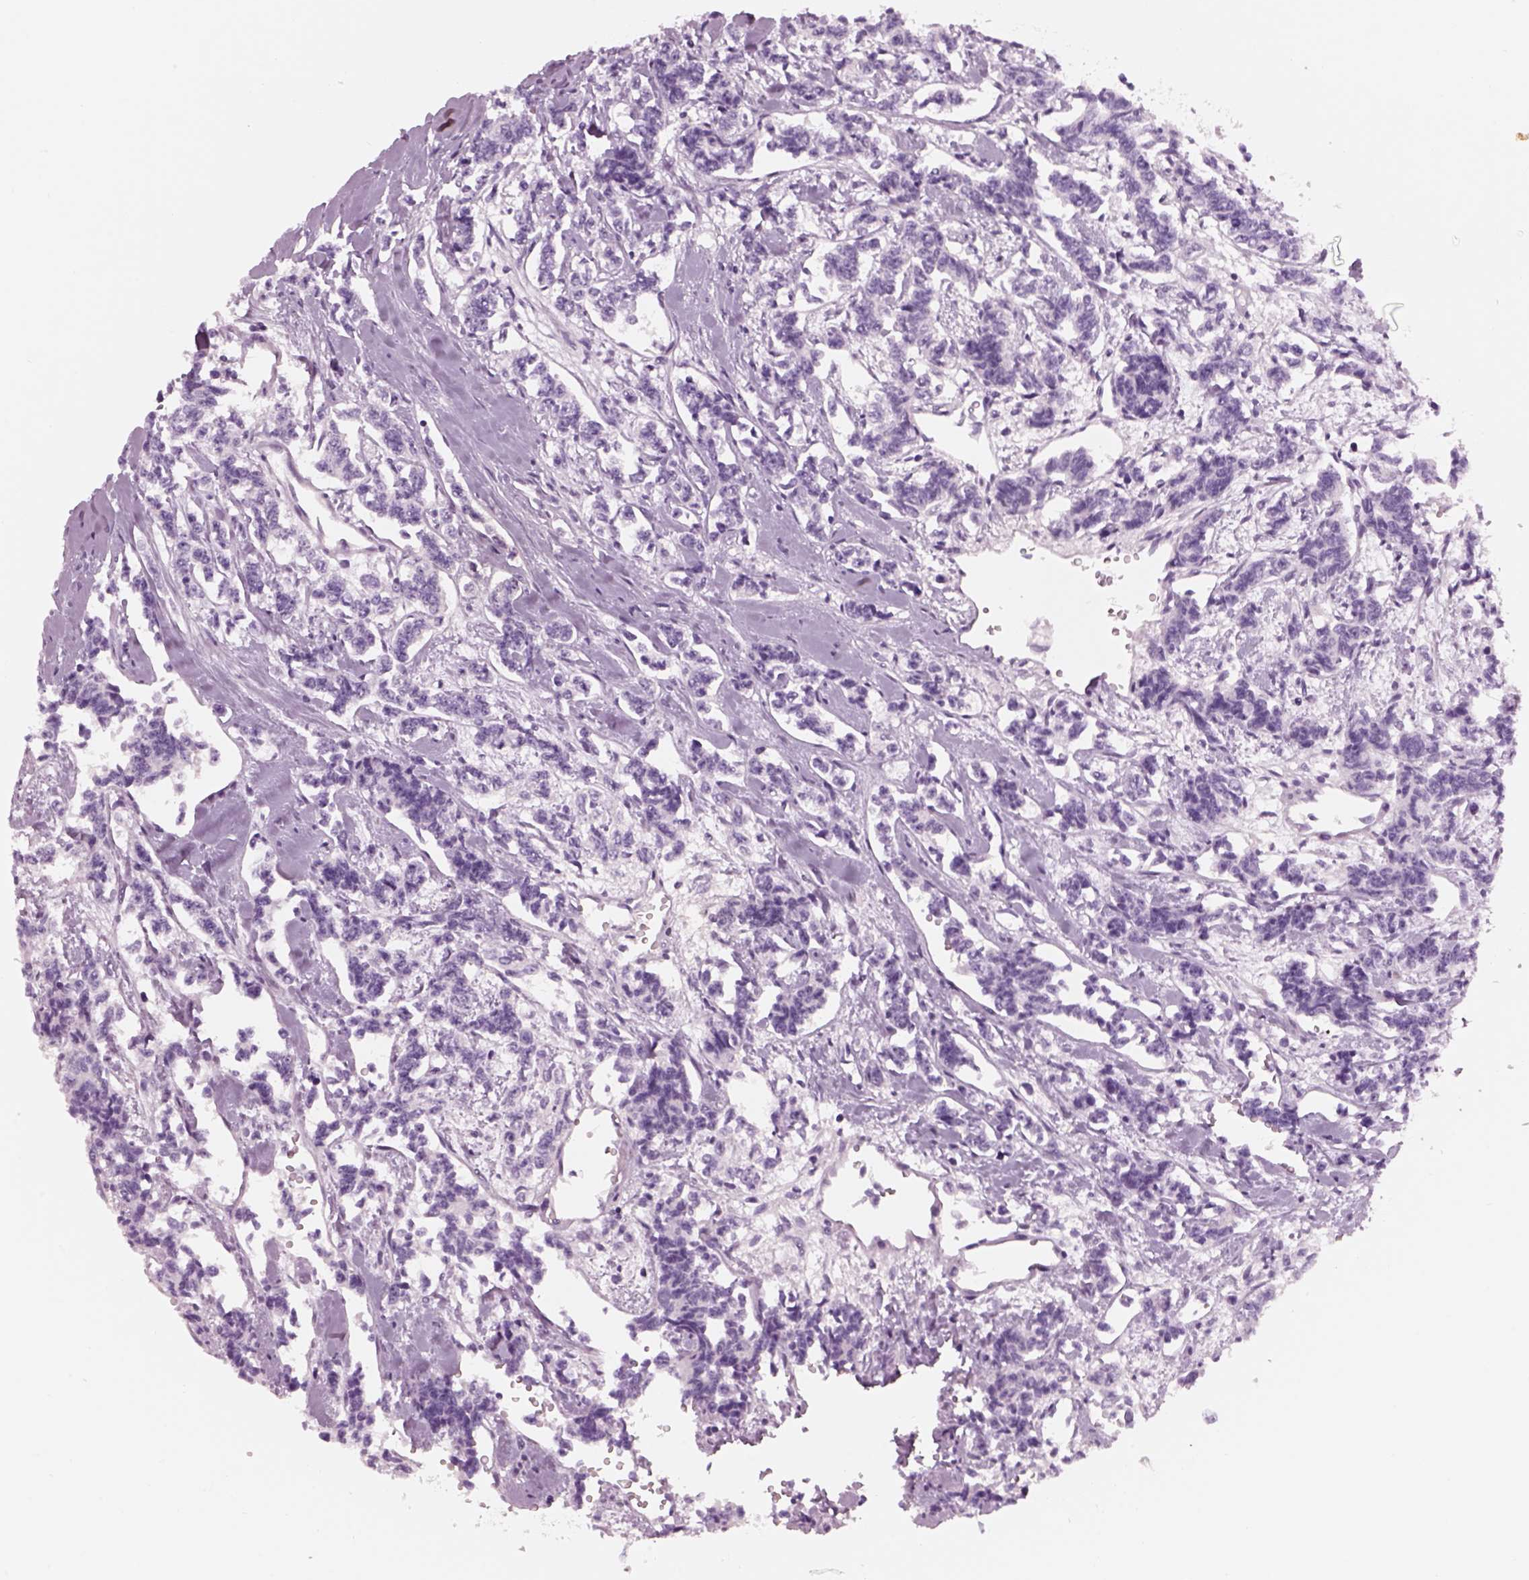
{"staining": {"intensity": "negative", "quantity": "none", "location": "none"}, "tissue": "carcinoid", "cell_type": "Tumor cells", "image_type": "cancer", "snomed": [{"axis": "morphology", "description": "Carcinoid, malignant, NOS"}, {"axis": "topography", "description": "Kidney"}], "caption": "High magnification brightfield microscopy of carcinoid stained with DAB (brown) and counterstained with hematoxylin (blue): tumor cells show no significant positivity. (DAB (3,3'-diaminobenzidine) immunohistochemistry visualized using brightfield microscopy, high magnification).", "gene": "GAS2L2", "patient": {"sex": "female", "age": 41}}